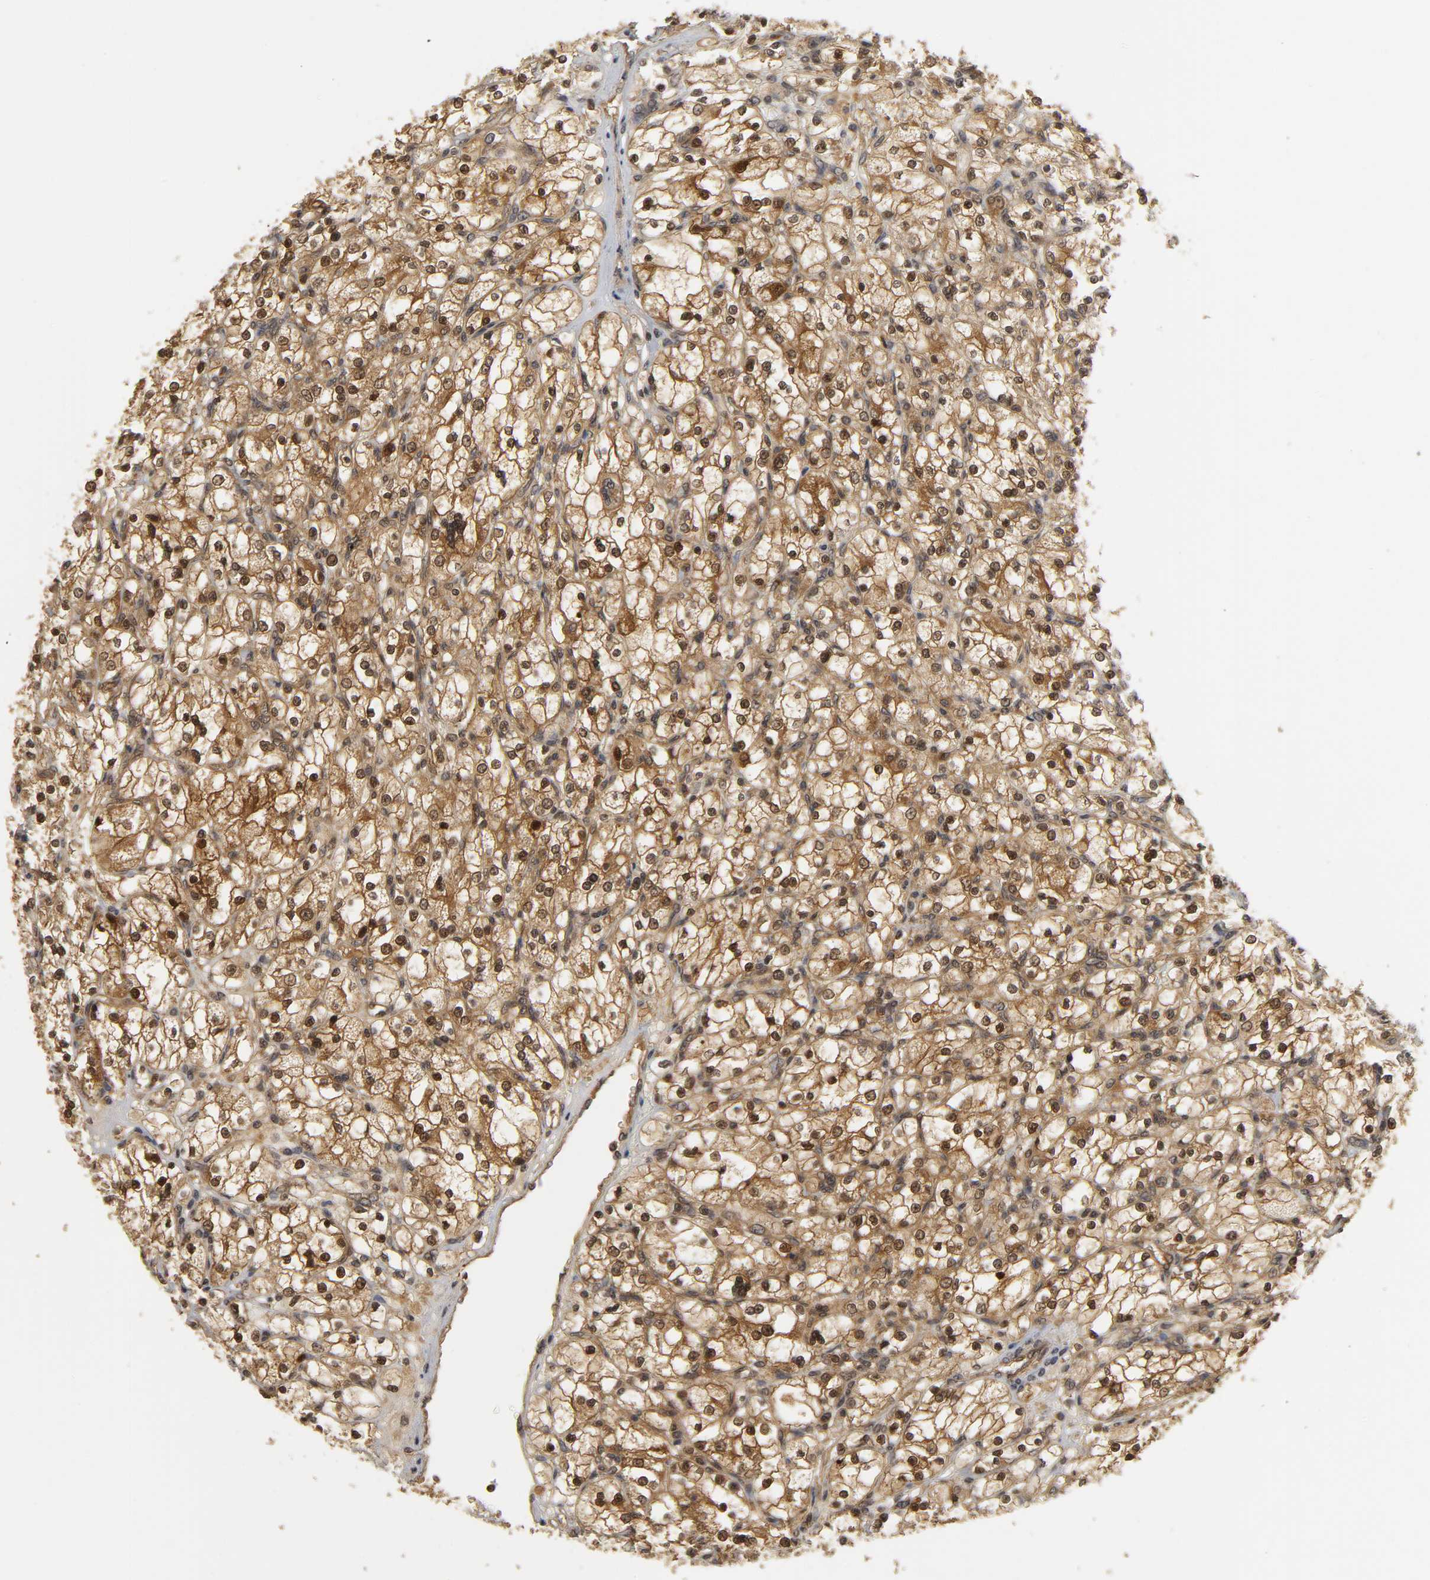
{"staining": {"intensity": "strong", "quantity": ">75%", "location": "cytoplasmic/membranous,nuclear"}, "tissue": "renal cancer", "cell_type": "Tumor cells", "image_type": "cancer", "snomed": [{"axis": "morphology", "description": "Adenocarcinoma, NOS"}, {"axis": "topography", "description": "Kidney"}], "caption": "Renal cancer (adenocarcinoma) stained for a protein displays strong cytoplasmic/membranous and nuclear positivity in tumor cells.", "gene": "PARK7", "patient": {"sex": "female", "age": 83}}